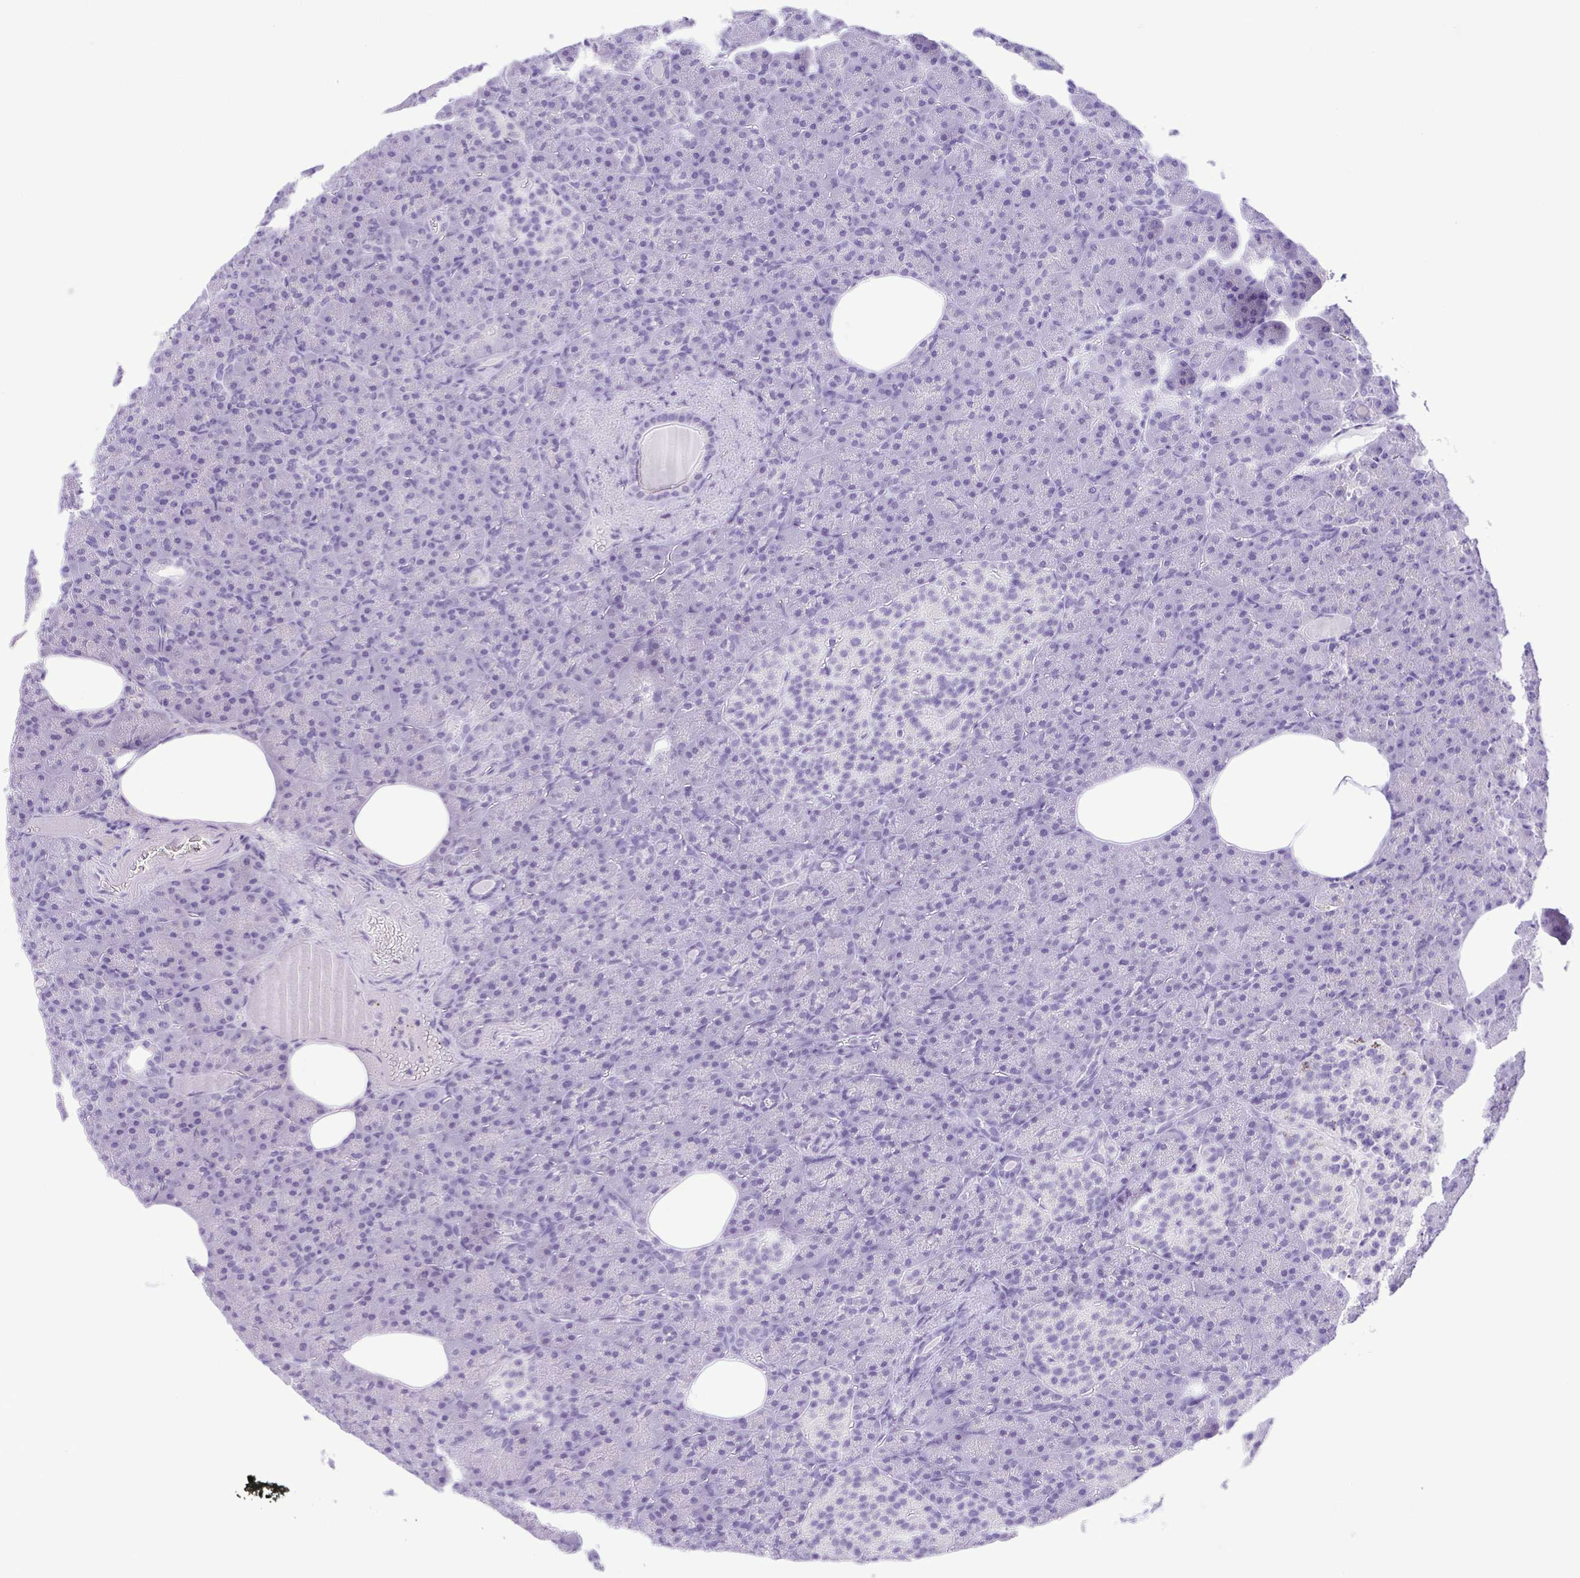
{"staining": {"intensity": "negative", "quantity": "none", "location": "none"}, "tissue": "pancreas", "cell_type": "Exocrine glandular cells", "image_type": "normal", "snomed": [{"axis": "morphology", "description": "Normal tissue, NOS"}, {"axis": "topography", "description": "Pancreas"}], "caption": "Human pancreas stained for a protein using immunohistochemistry demonstrates no staining in exocrine glandular cells.", "gene": "CASP14", "patient": {"sex": "female", "age": 74}}